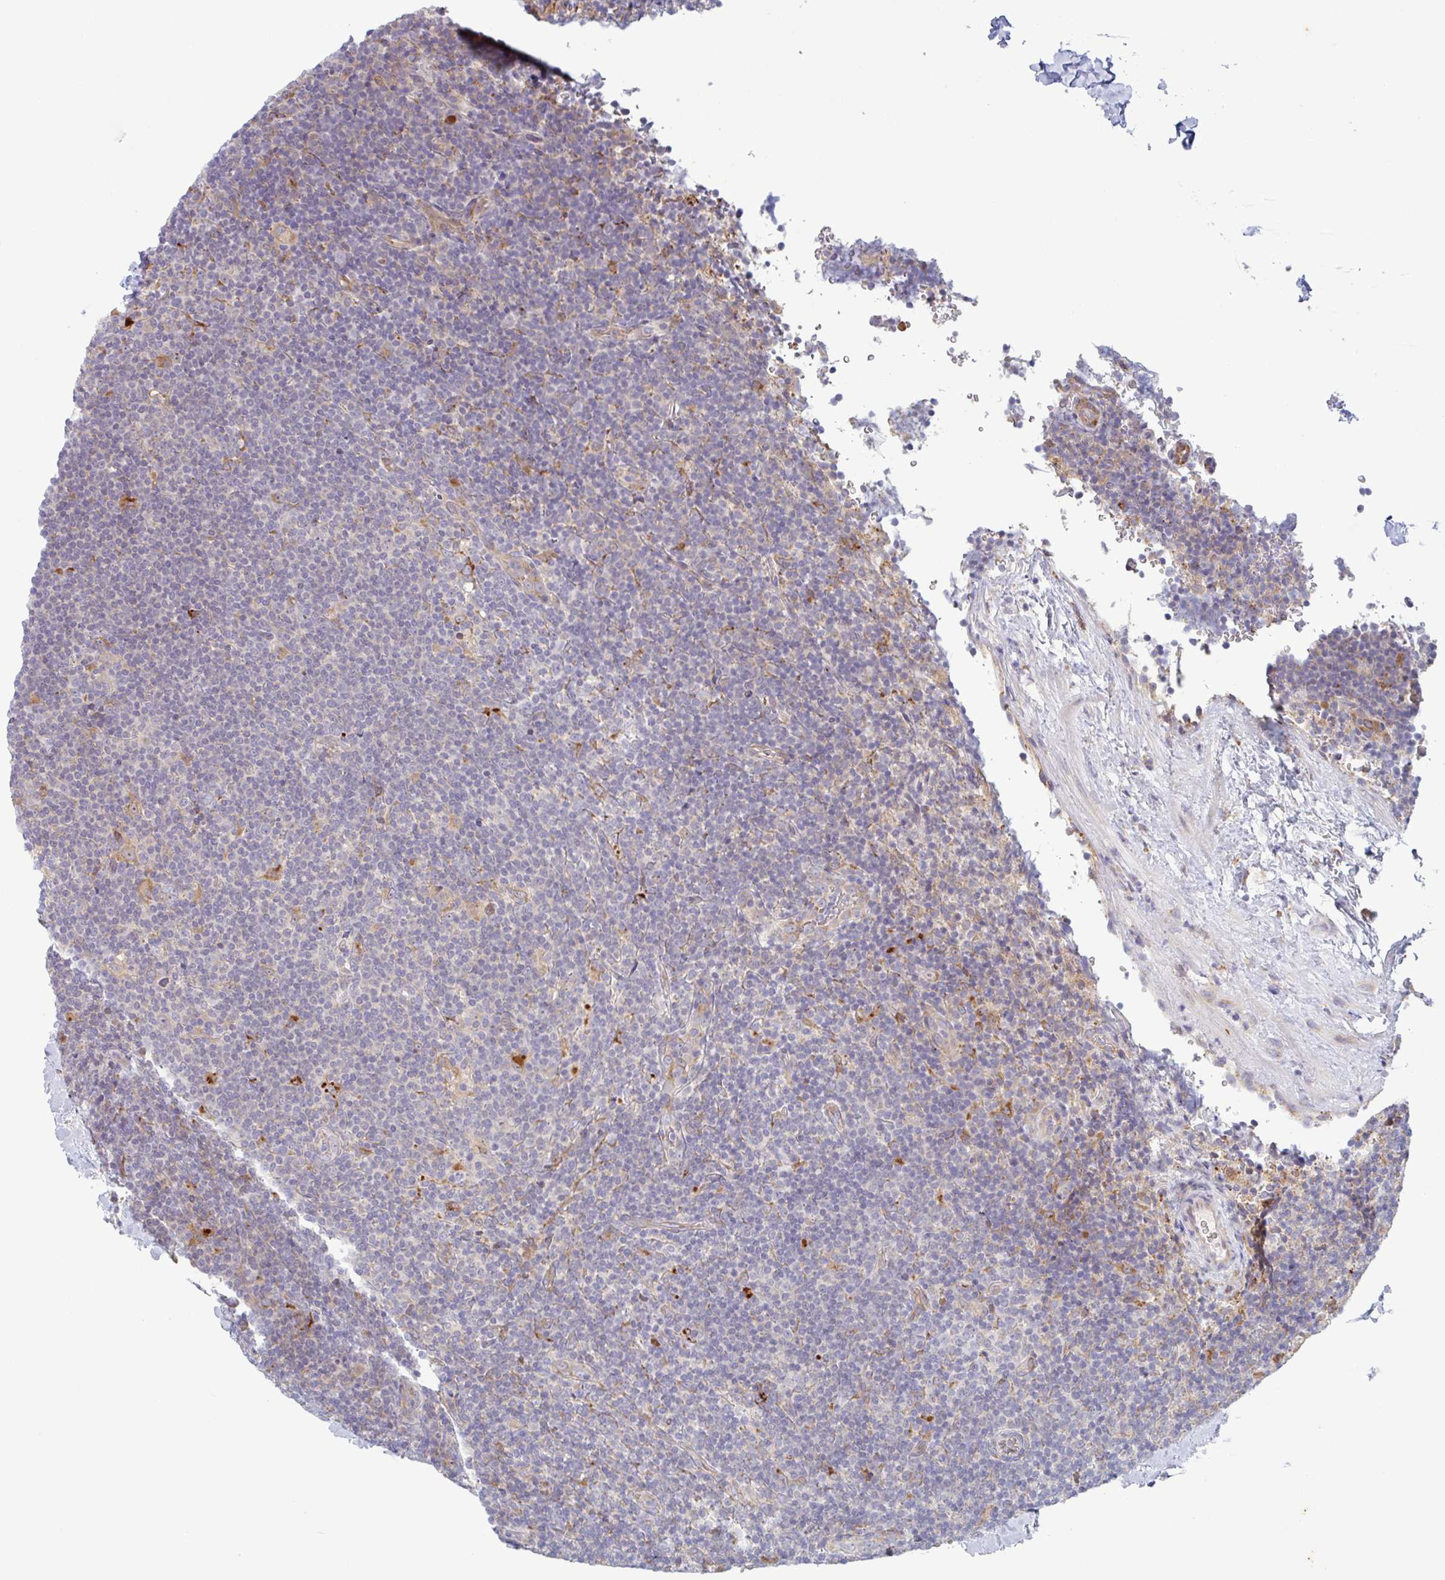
{"staining": {"intensity": "negative", "quantity": "none", "location": "none"}, "tissue": "lymphoma", "cell_type": "Tumor cells", "image_type": "cancer", "snomed": [{"axis": "morphology", "description": "Hodgkin's disease, NOS"}, {"axis": "topography", "description": "Lymph node"}], "caption": "A photomicrograph of human Hodgkin's disease is negative for staining in tumor cells. Nuclei are stained in blue.", "gene": "RIT1", "patient": {"sex": "female", "age": 57}}